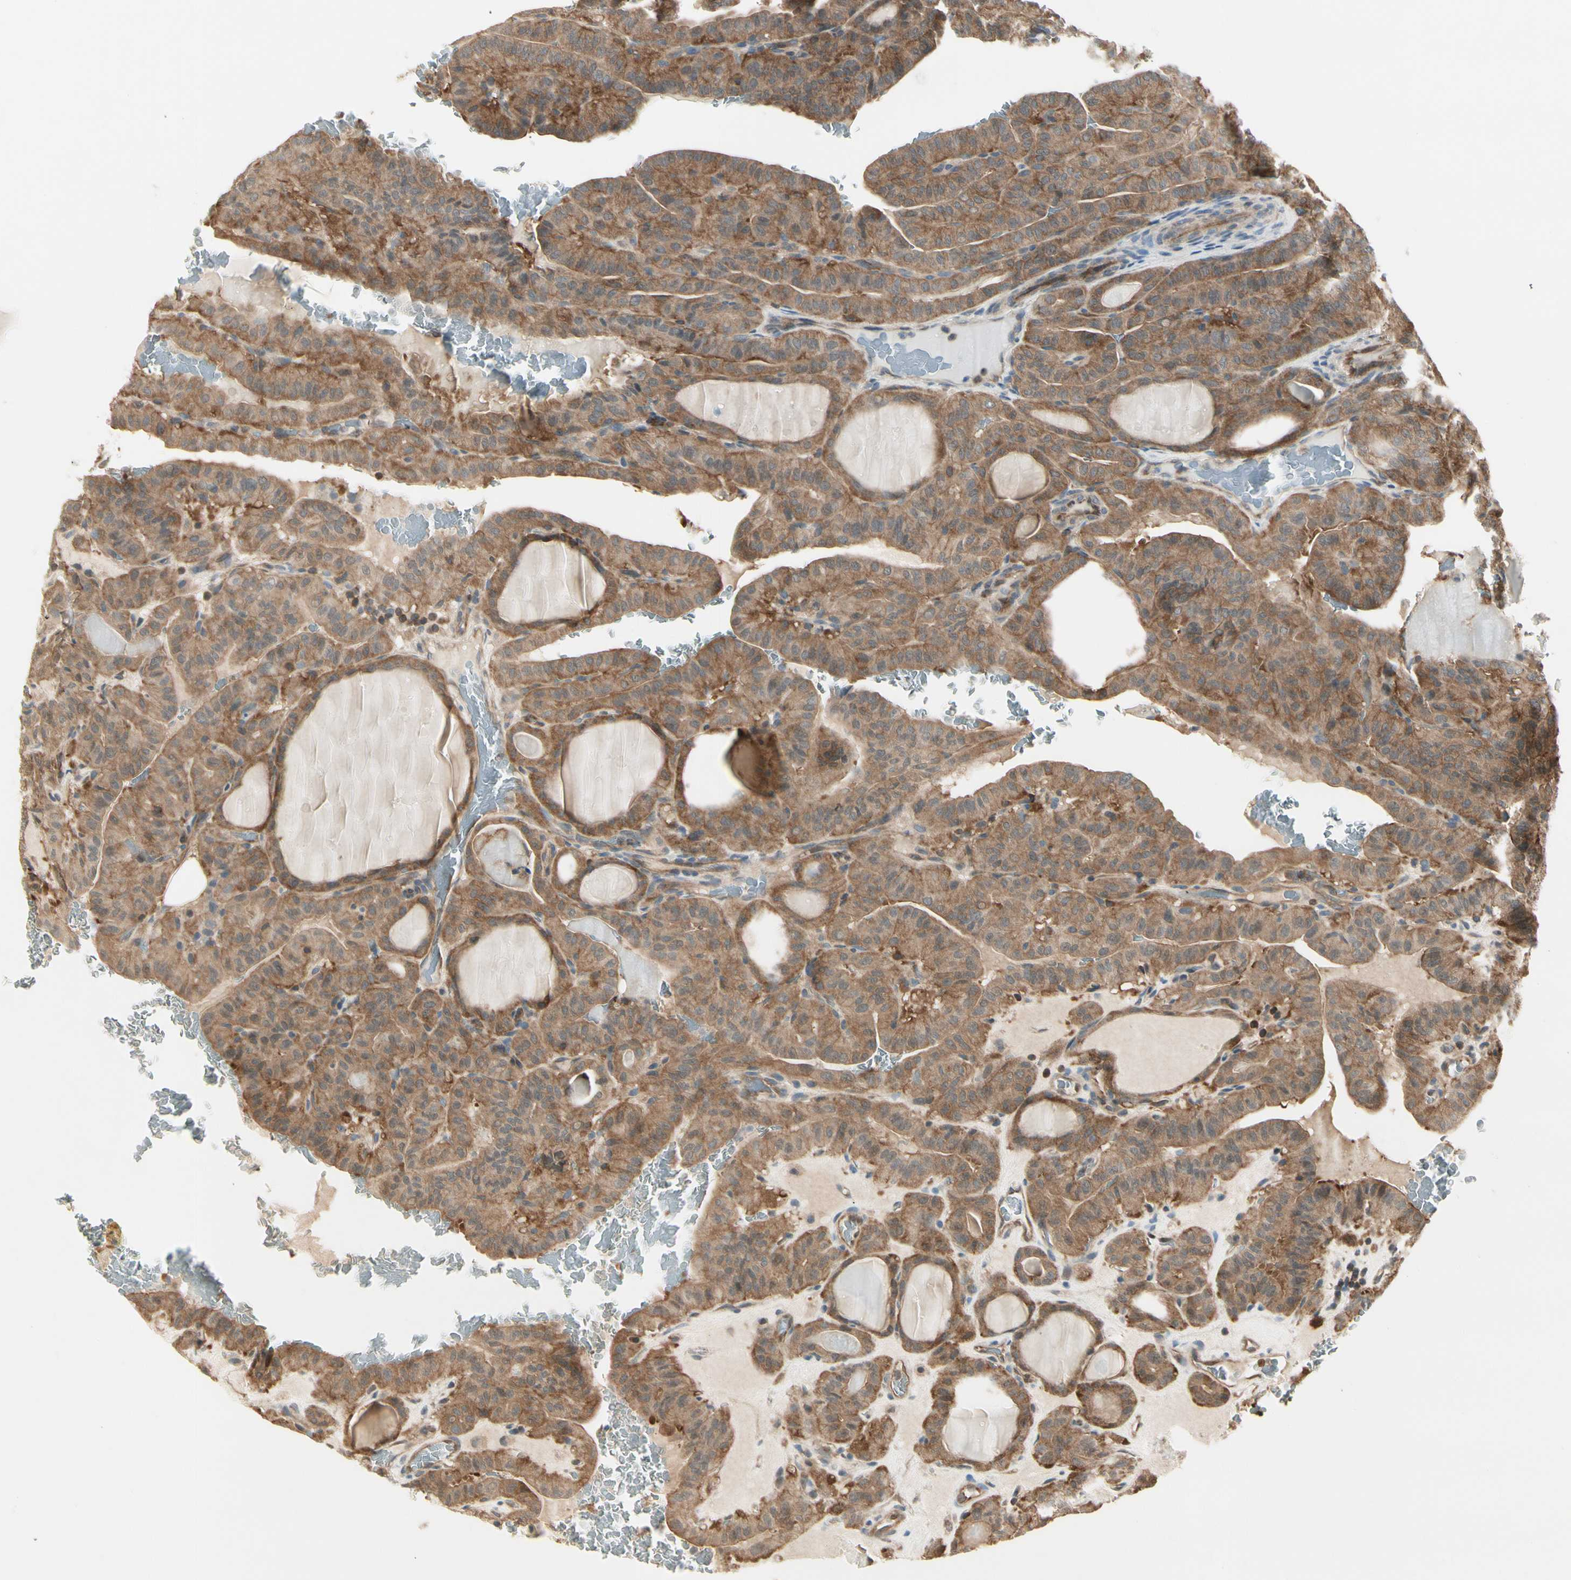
{"staining": {"intensity": "moderate", "quantity": ">75%", "location": "cytoplasmic/membranous"}, "tissue": "thyroid cancer", "cell_type": "Tumor cells", "image_type": "cancer", "snomed": [{"axis": "morphology", "description": "Papillary adenocarcinoma, NOS"}, {"axis": "topography", "description": "Thyroid gland"}], "caption": "Papillary adenocarcinoma (thyroid) stained with DAB (3,3'-diaminobenzidine) immunohistochemistry shows medium levels of moderate cytoplasmic/membranous expression in approximately >75% of tumor cells. (IHC, brightfield microscopy, high magnification).", "gene": "OXSR1", "patient": {"sex": "male", "age": 77}}